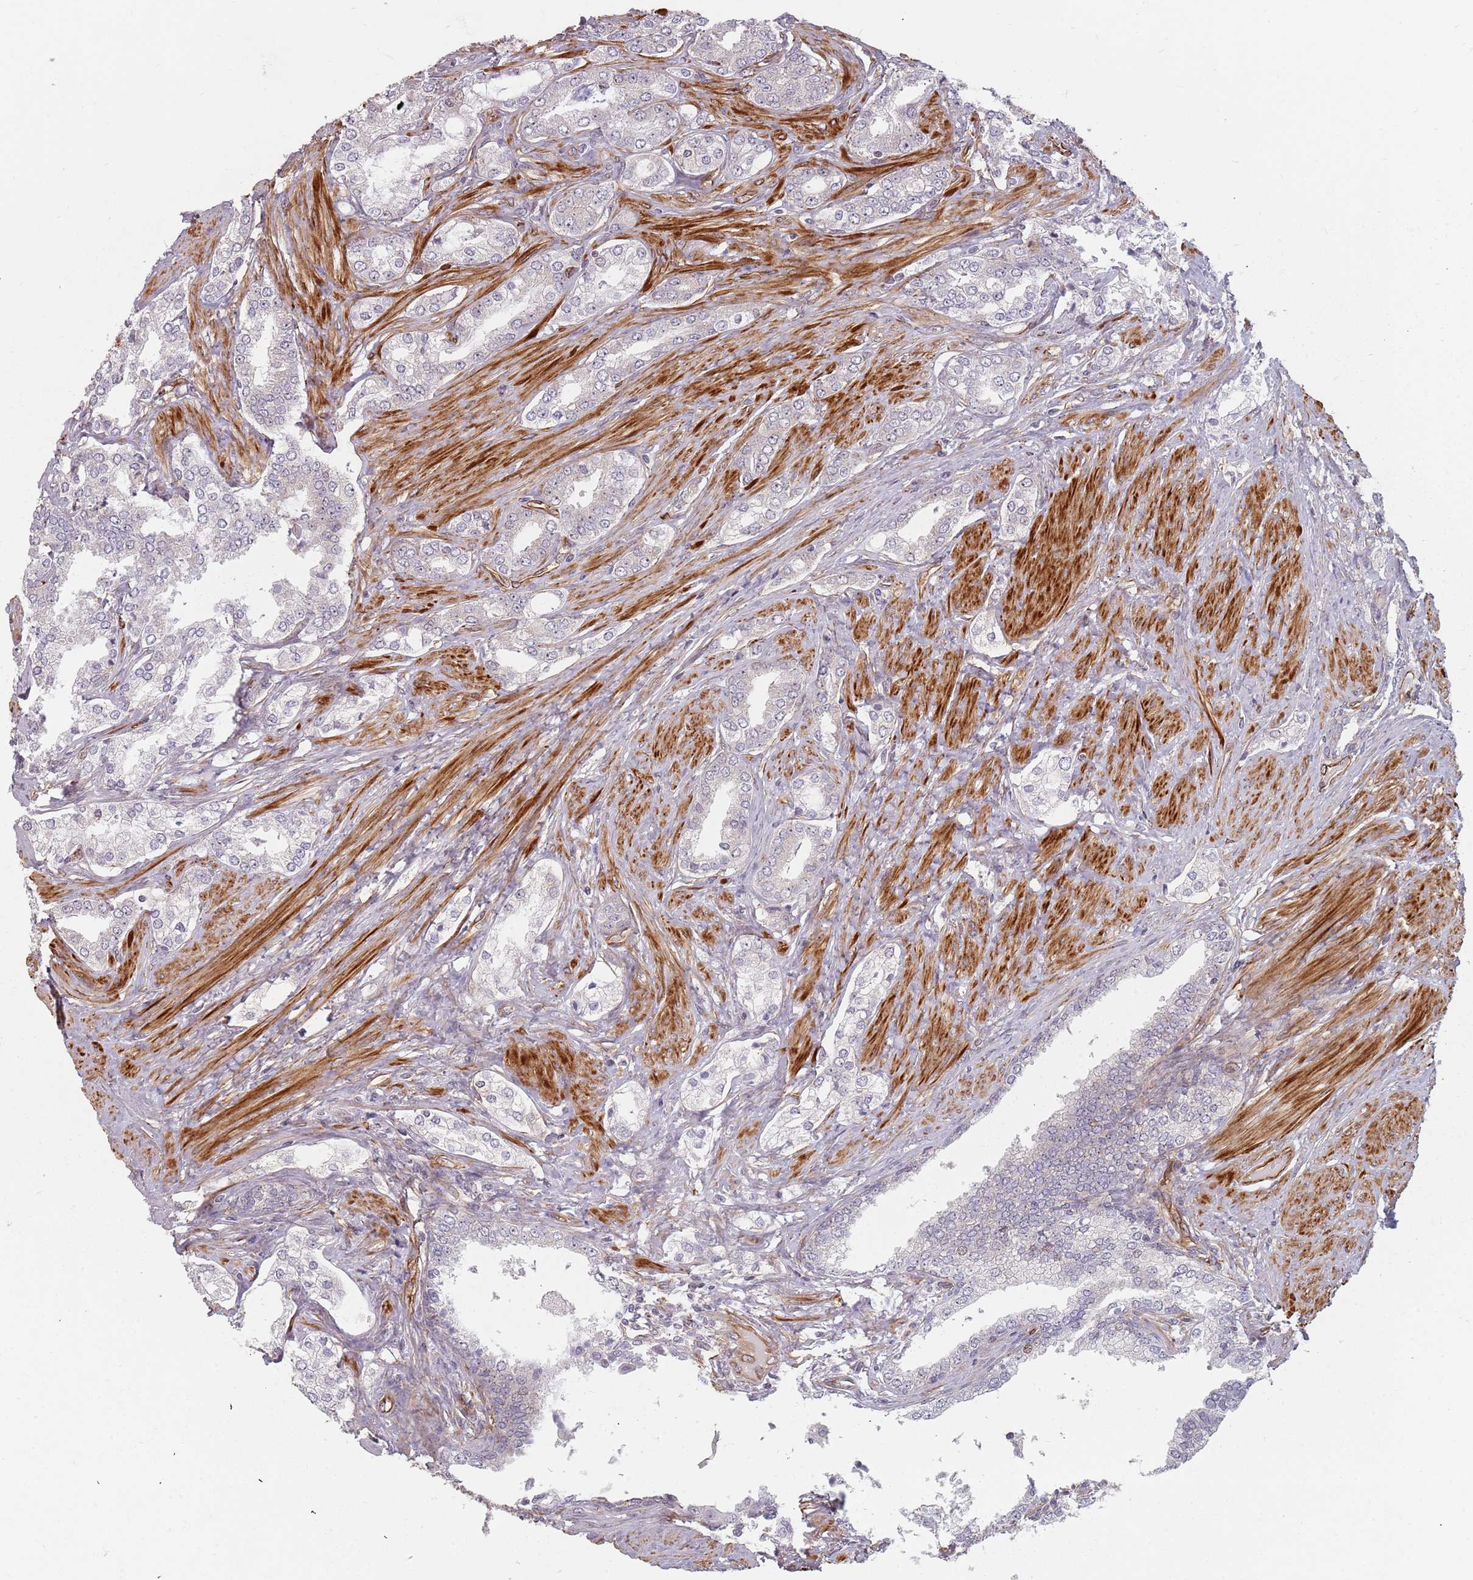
{"staining": {"intensity": "negative", "quantity": "none", "location": "none"}, "tissue": "prostate cancer", "cell_type": "Tumor cells", "image_type": "cancer", "snomed": [{"axis": "morphology", "description": "Adenocarcinoma, High grade"}, {"axis": "topography", "description": "Prostate"}], "caption": "Immunohistochemistry histopathology image of prostate cancer stained for a protein (brown), which exhibits no expression in tumor cells.", "gene": "GAS2L3", "patient": {"sex": "male", "age": 71}}